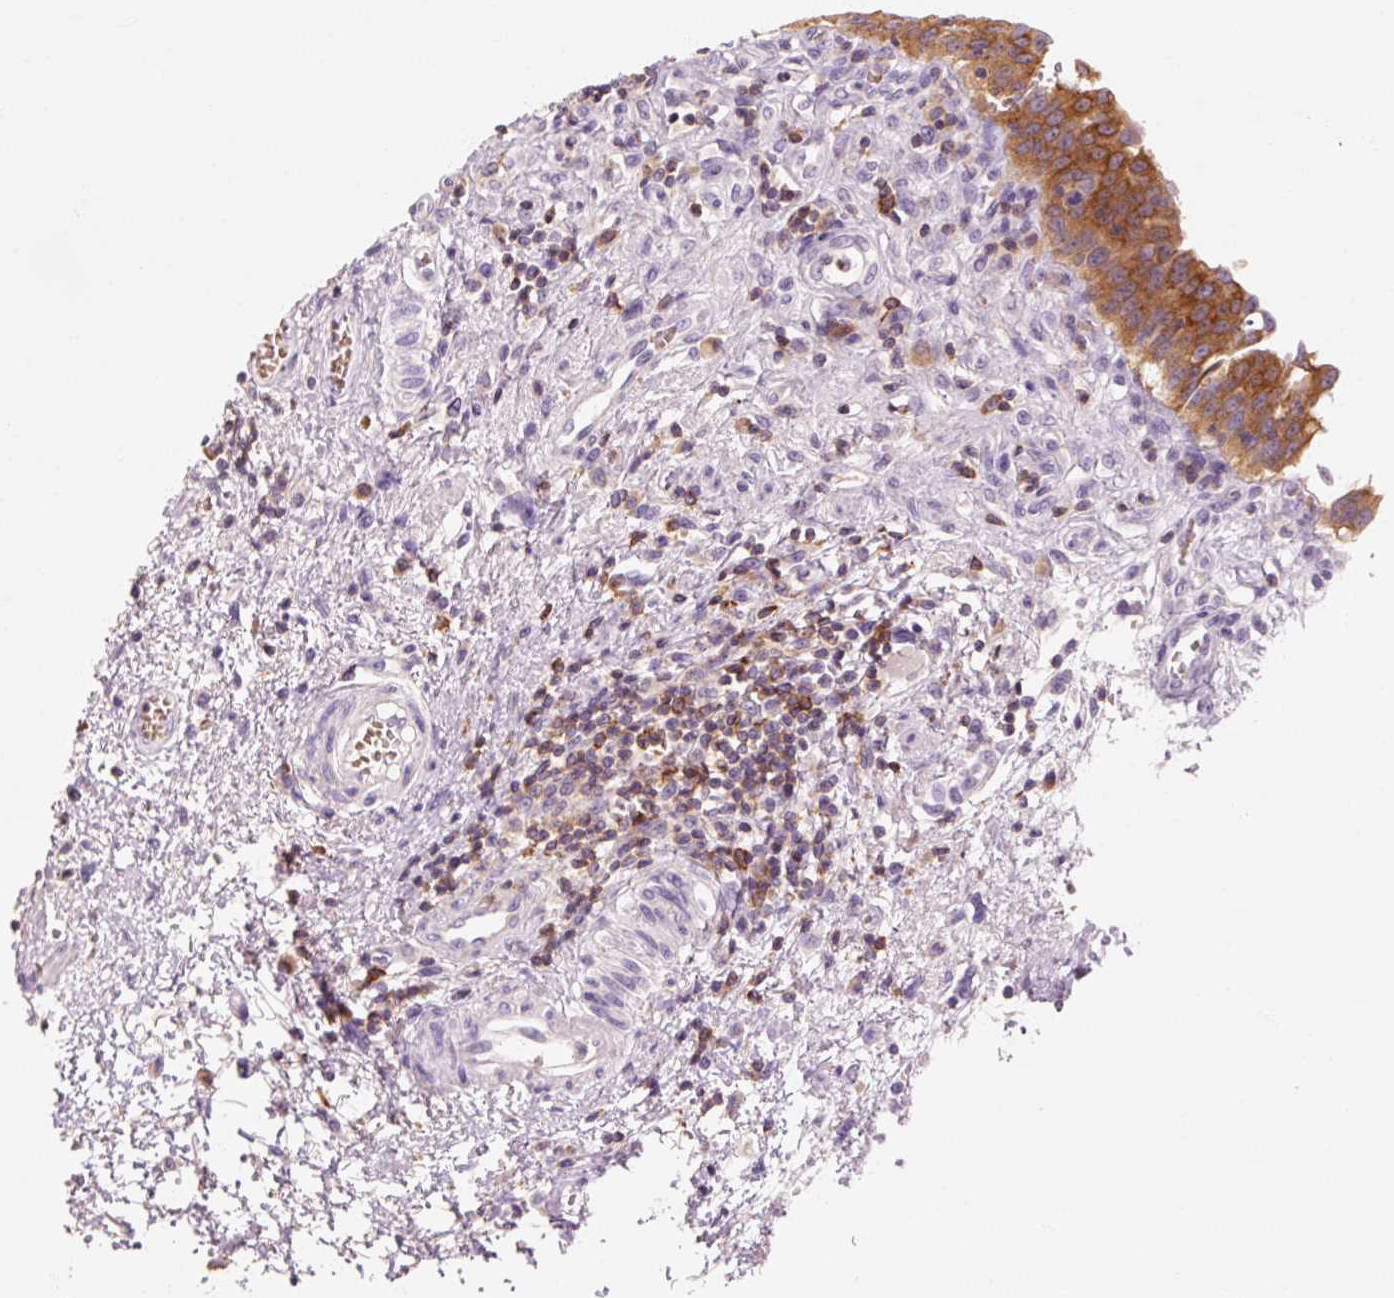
{"staining": {"intensity": "strong", "quantity": ">75%", "location": "cytoplasmic/membranous"}, "tissue": "urinary bladder", "cell_type": "Urothelial cells", "image_type": "normal", "snomed": [{"axis": "morphology", "description": "Normal tissue, NOS"}, {"axis": "topography", "description": "Urinary bladder"}], "caption": "The immunohistochemical stain highlights strong cytoplasmic/membranous positivity in urothelial cells of unremarkable urinary bladder. The staining was performed using DAB, with brown indicating positive protein expression. Nuclei are stained blue with hematoxylin.", "gene": "OR8K1", "patient": {"sex": "male", "age": 71}}